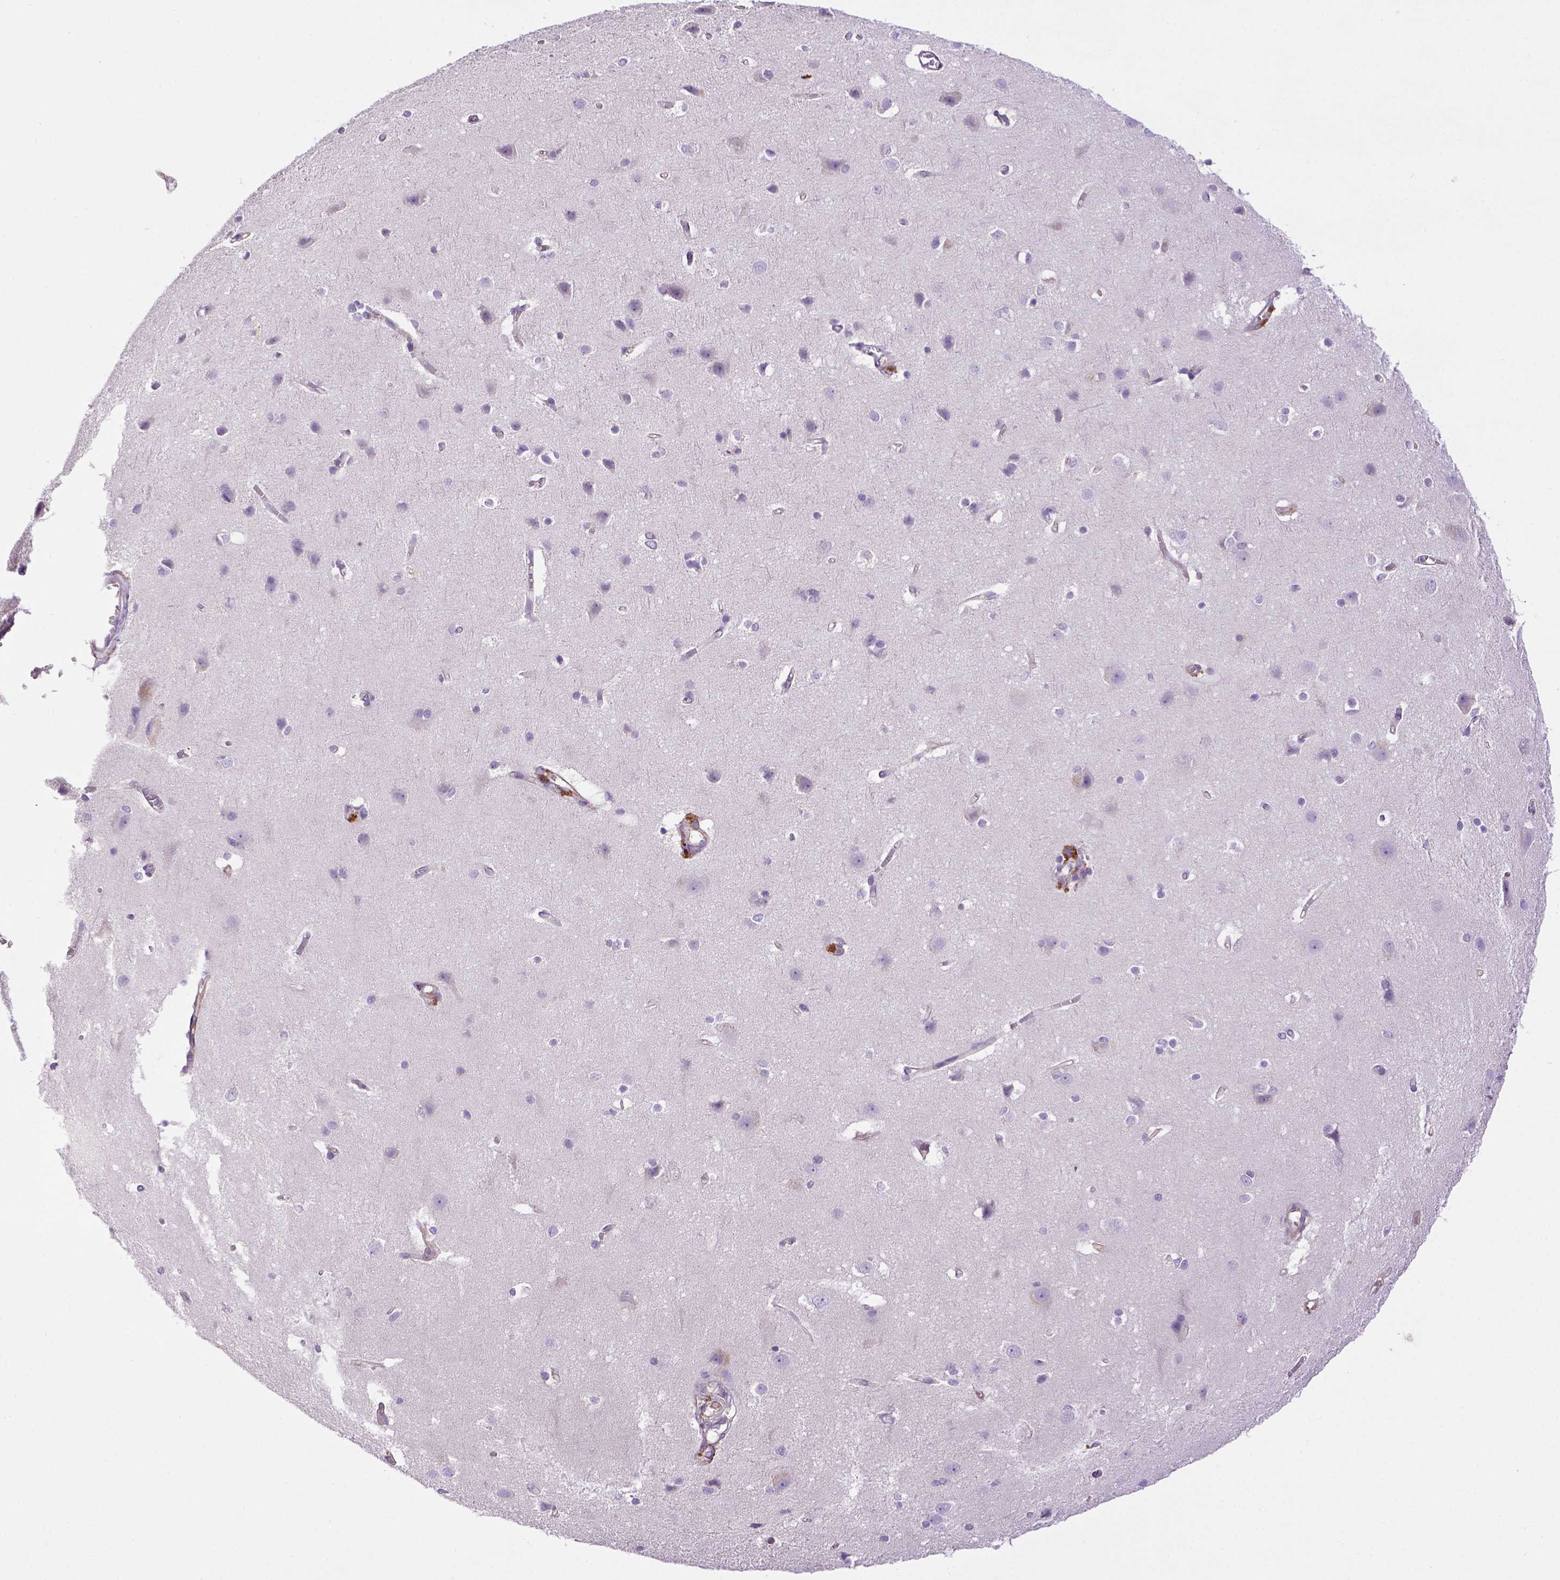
{"staining": {"intensity": "negative", "quantity": "none", "location": "none"}, "tissue": "cerebral cortex", "cell_type": "Endothelial cells", "image_type": "normal", "snomed": [{"axis": "morphology", "description": "Normal tissue, NOS"}, {"axis": "topography", "description": "Cerebral cortex"}], "caption": "The photomicrograph shows no significant expression in endothelial cells of cerebral cortex.", "gene": "DEPDC1B", "patient": {"sex": "male", "age": 37}}